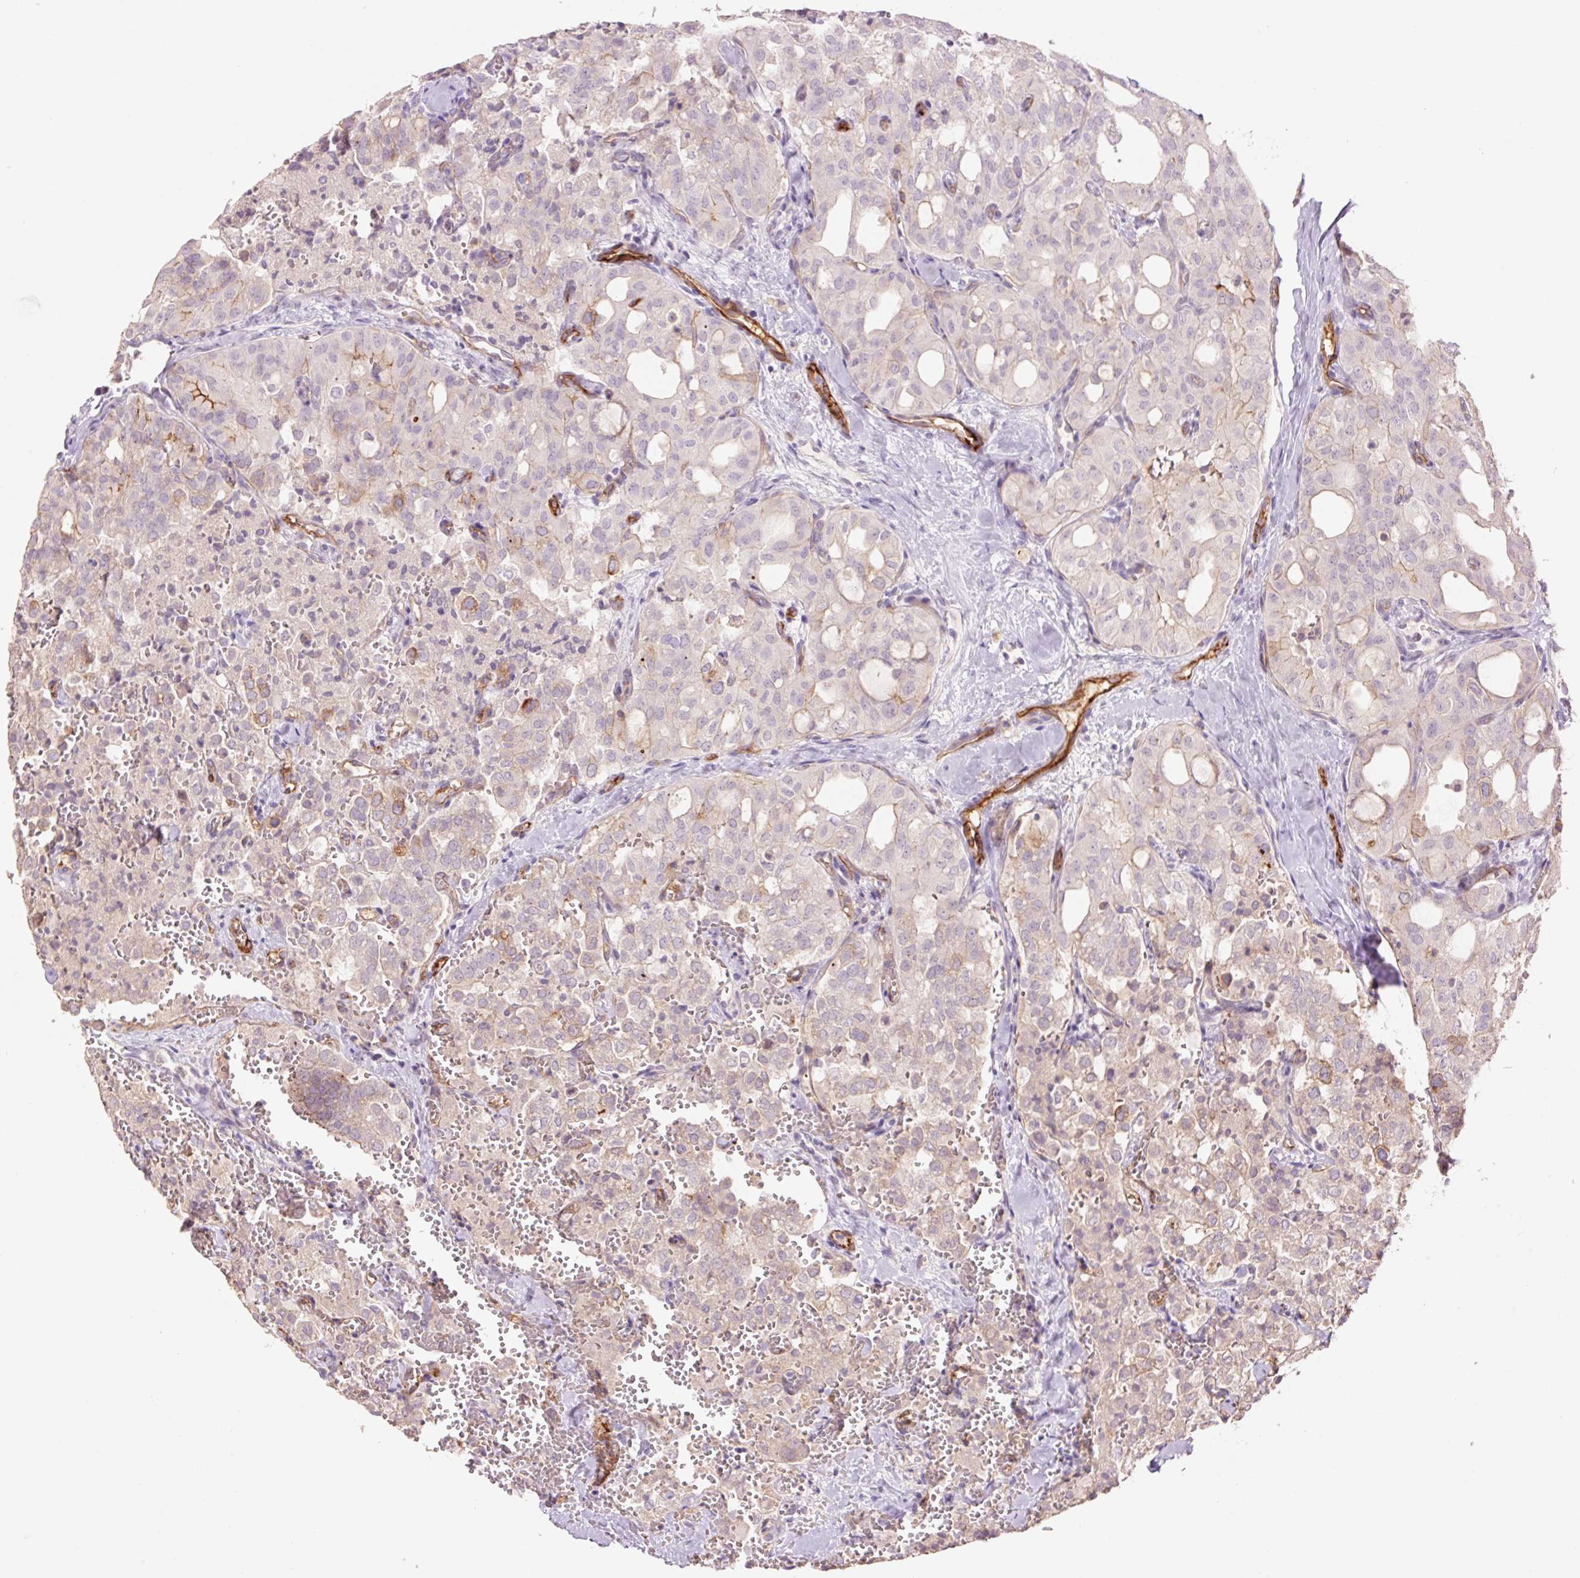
{"staining": {"intensity": "strong", "quantity": "<25%", "location": "cytoplasmic/membranous"}, "tissue": "thyroid cancer", "cell_type": "Tumor cells", "image_type": "cancer", "snomed": [{"axis": "morphology", "description": "Follicular adenoma carcinoma, NOS"}, {"axis": "topography", "description": "Thyroid gland"}], "caption": "Tumor cells demonstrate medium levels of strong cytoplasmic/membranous staining in about <25% of cells in human thyroid cancer. The protein is stained brown, and the nuclei are stained in blue (DAB IHC with brightfield microscopy, high magnification).", "gene": "SLC1A4", "patient": {"sex": "male", "age": 75}}